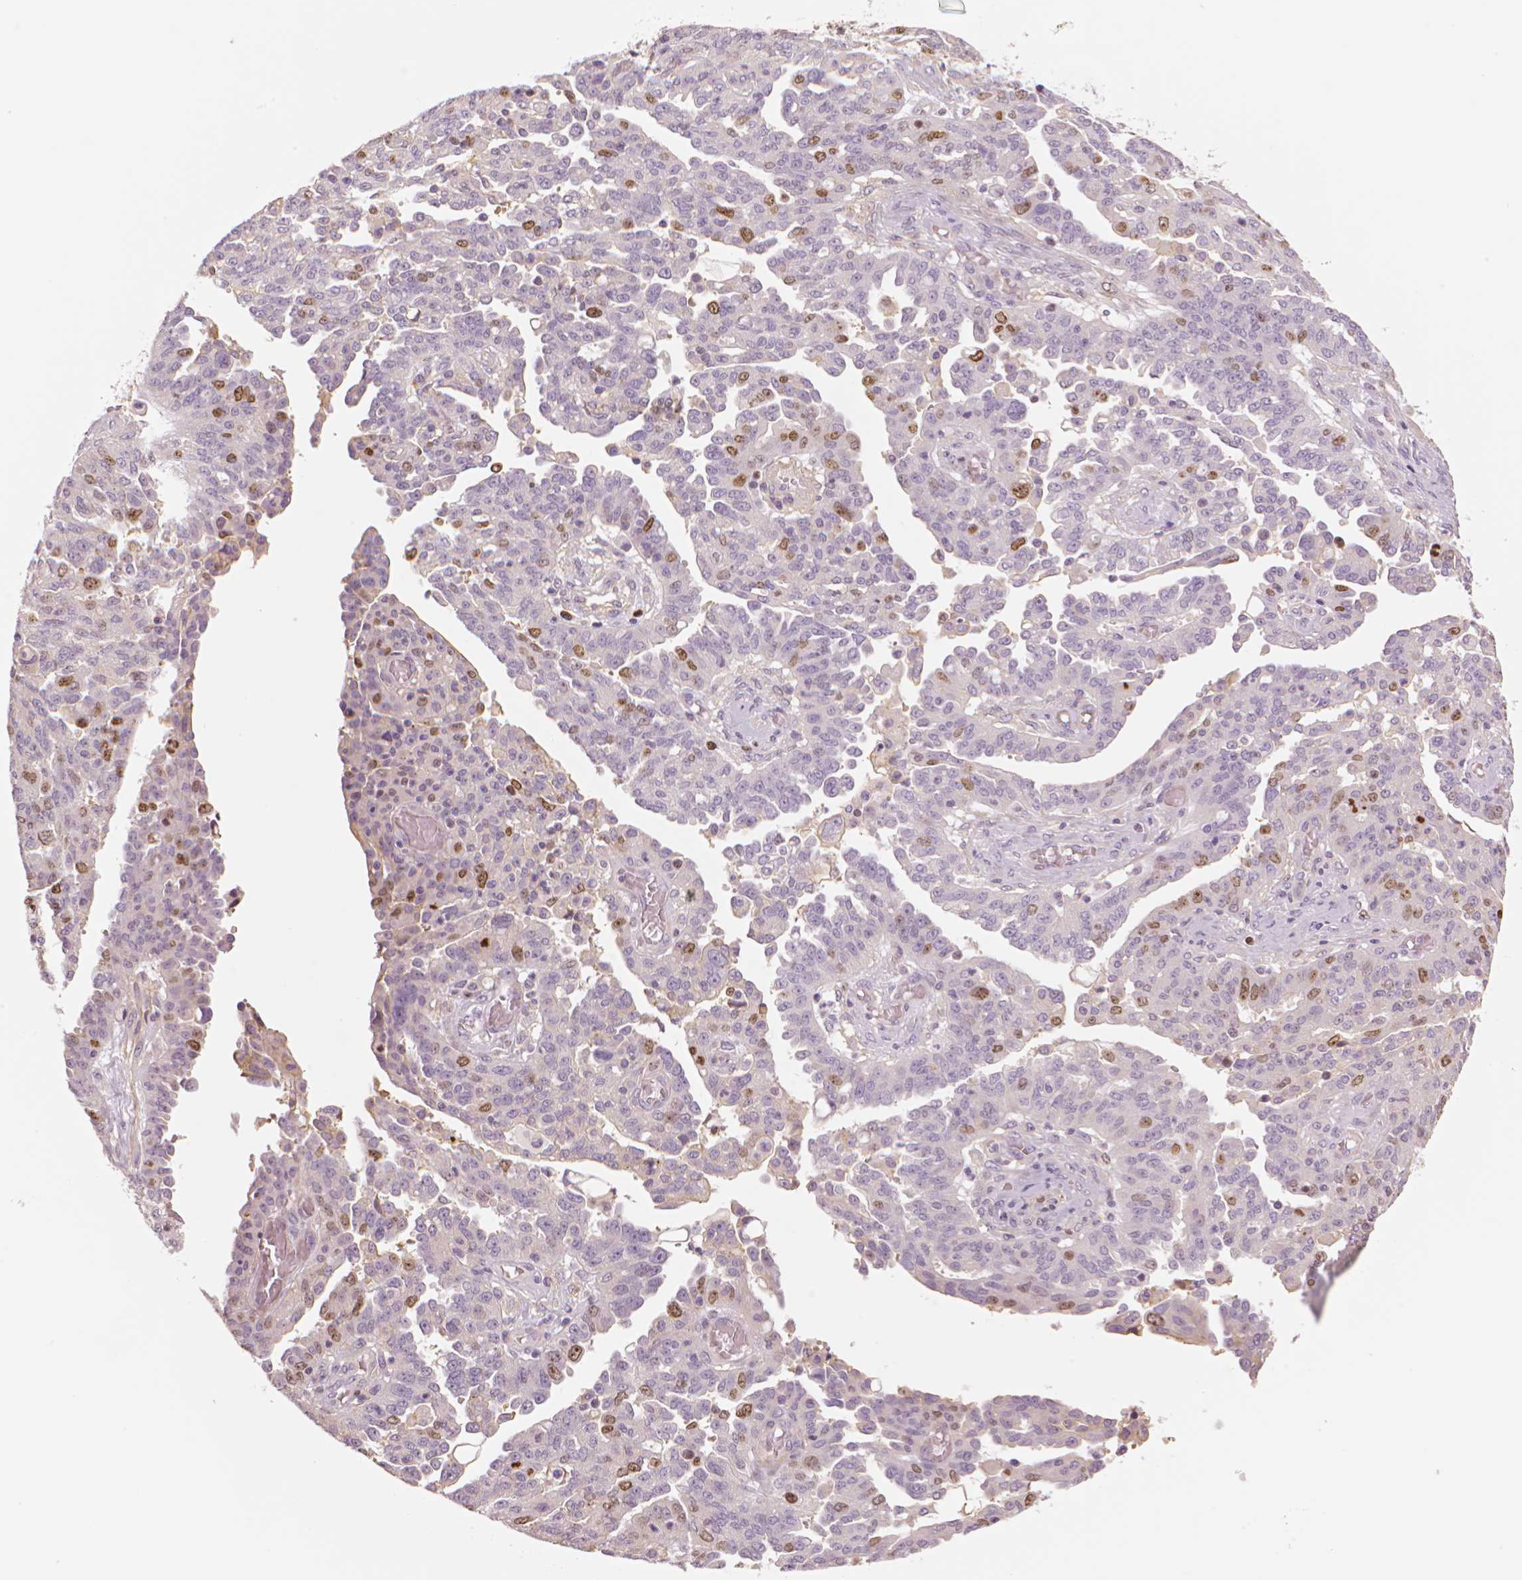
{"staining": {"intensity": "moderate", "quantity": "<25%", "location": "nuclear"}, "tissue": "ovarian cancer", "cell_type": "Tumor cells", "image_type": "cancer", "snomed": [{"axis": "morphology", "description": "Cystadenocarcinoma, serous, NOS"}, {"axis": "topography", "description": "Ovary"}], "caption": "Moderate nuclear expression for a protein is present in approximately <25% of tumor cells of serous cystadenocarcinoma (ovarian) using IHC.", "gene": "MKI67", "patient": {"sex": "female", "age": 67}}